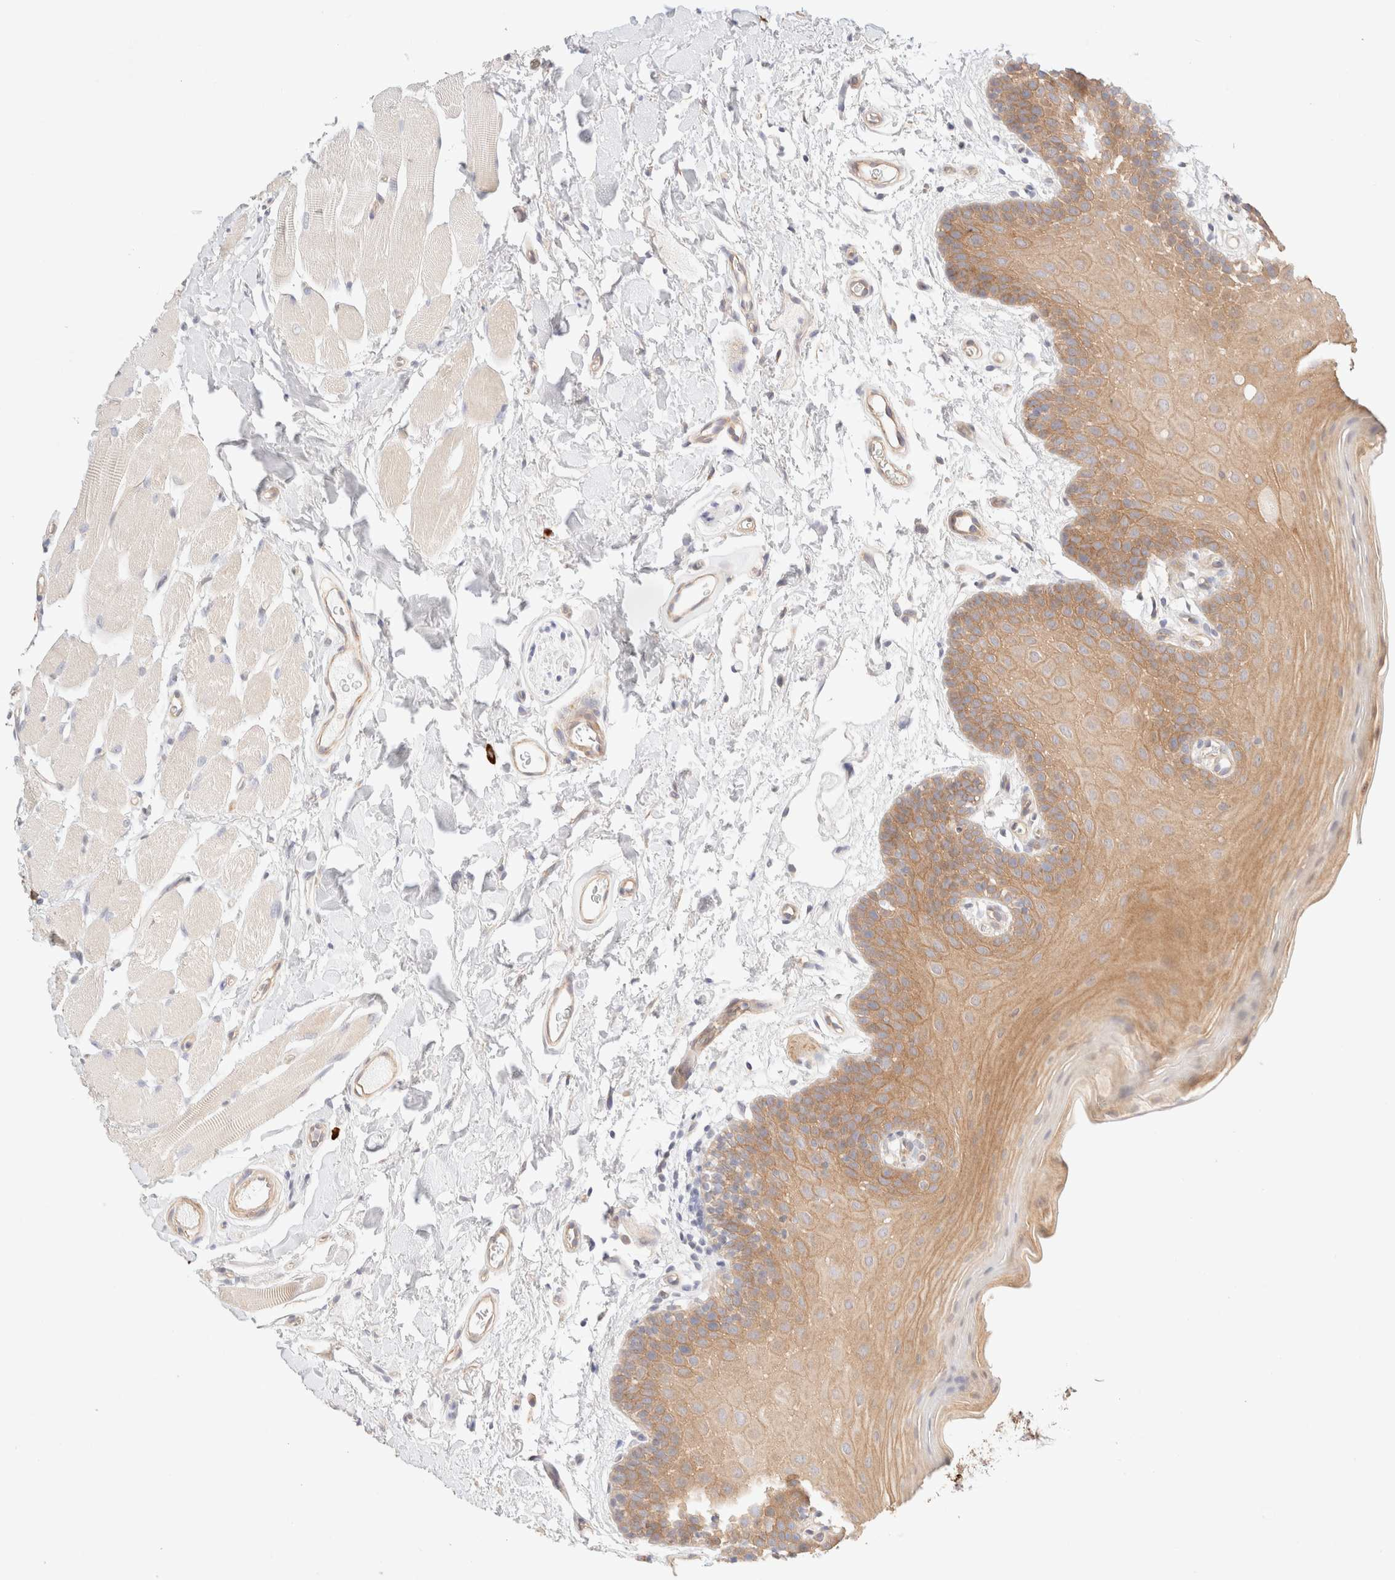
{"staining": {"intensity": "moderate", "quantity": ">75%", "location": "cytoplasmic/membranous"}, "tissue": "oral mucosa", "cell_type": "Squamous epithelial cells", "image_type": "normal", "snomed": [{"axis": "morphology", "description": "Normal tissue, NOS"}, {"axis": "topography", "description": "Oral tissue"}], "caption": "Oral mucosa stained with a brown dye displays moderate cytoplasmic/membranous positive expression in about >75% of squamous epithelial cells.", "gene": "NIBAN2", "patient": {"sex": "male", "age": 62}}